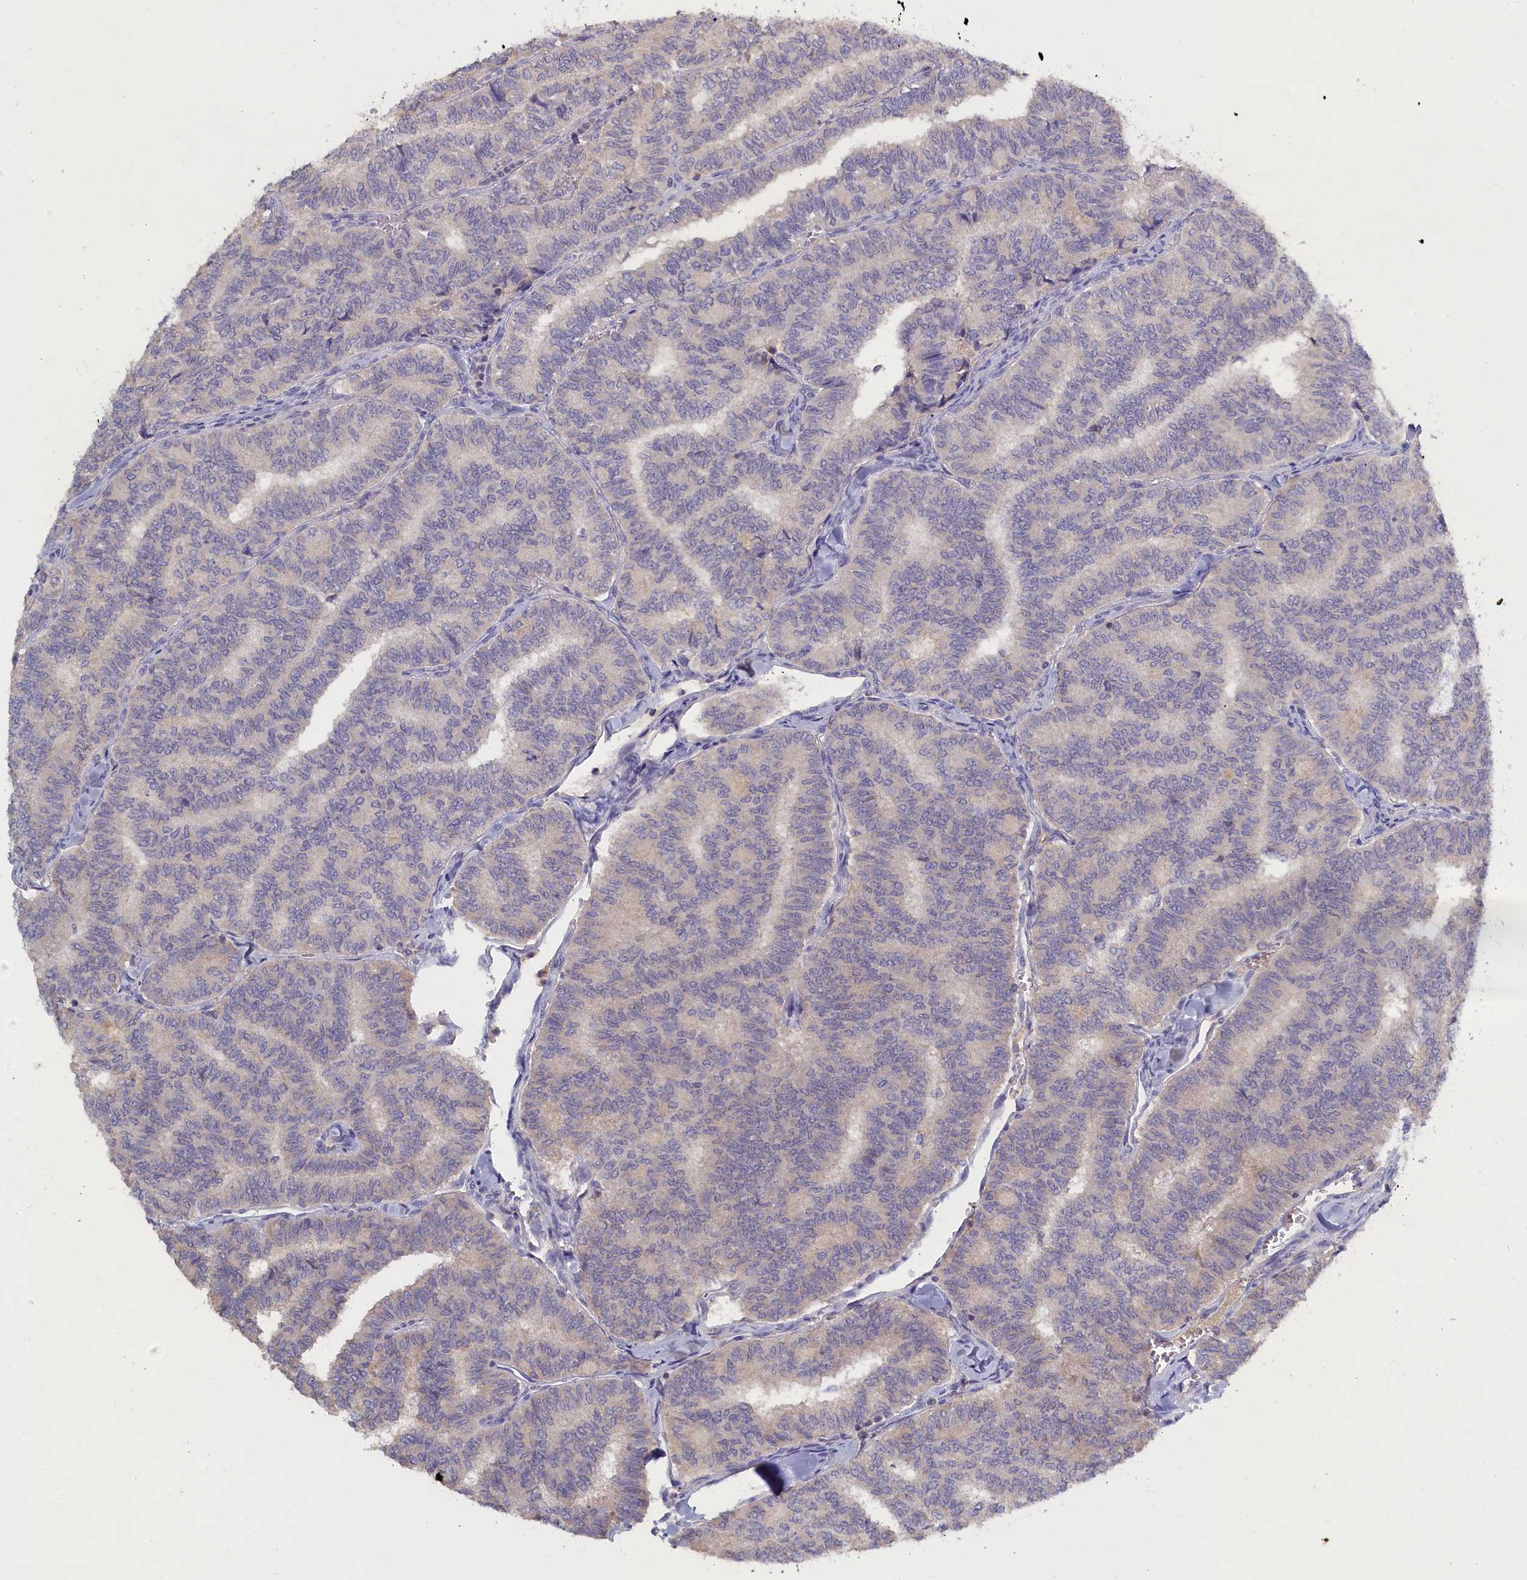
{"staining": {"intensity": "negative", "quantity": "none", "location": "none"}, "tissue": "thyroid cancer", "cell_type": "Tumor cells", "image_type": "cancer", "snomed": [{"axis": "morphology", "description": "Papillary adenocarcinoma, NOS"}, {"axis": "topography", "description": "Thyroid gland"}], "caption": "Tumor cells show no significant expression in papillary adenocarcinoma (thyroid). The staining is performed using DAB brown chromogen with nuclei counter-stained in using hematoxylin.", "gene": "CELF5", "patient": {"sex": "female", "age": 35}}